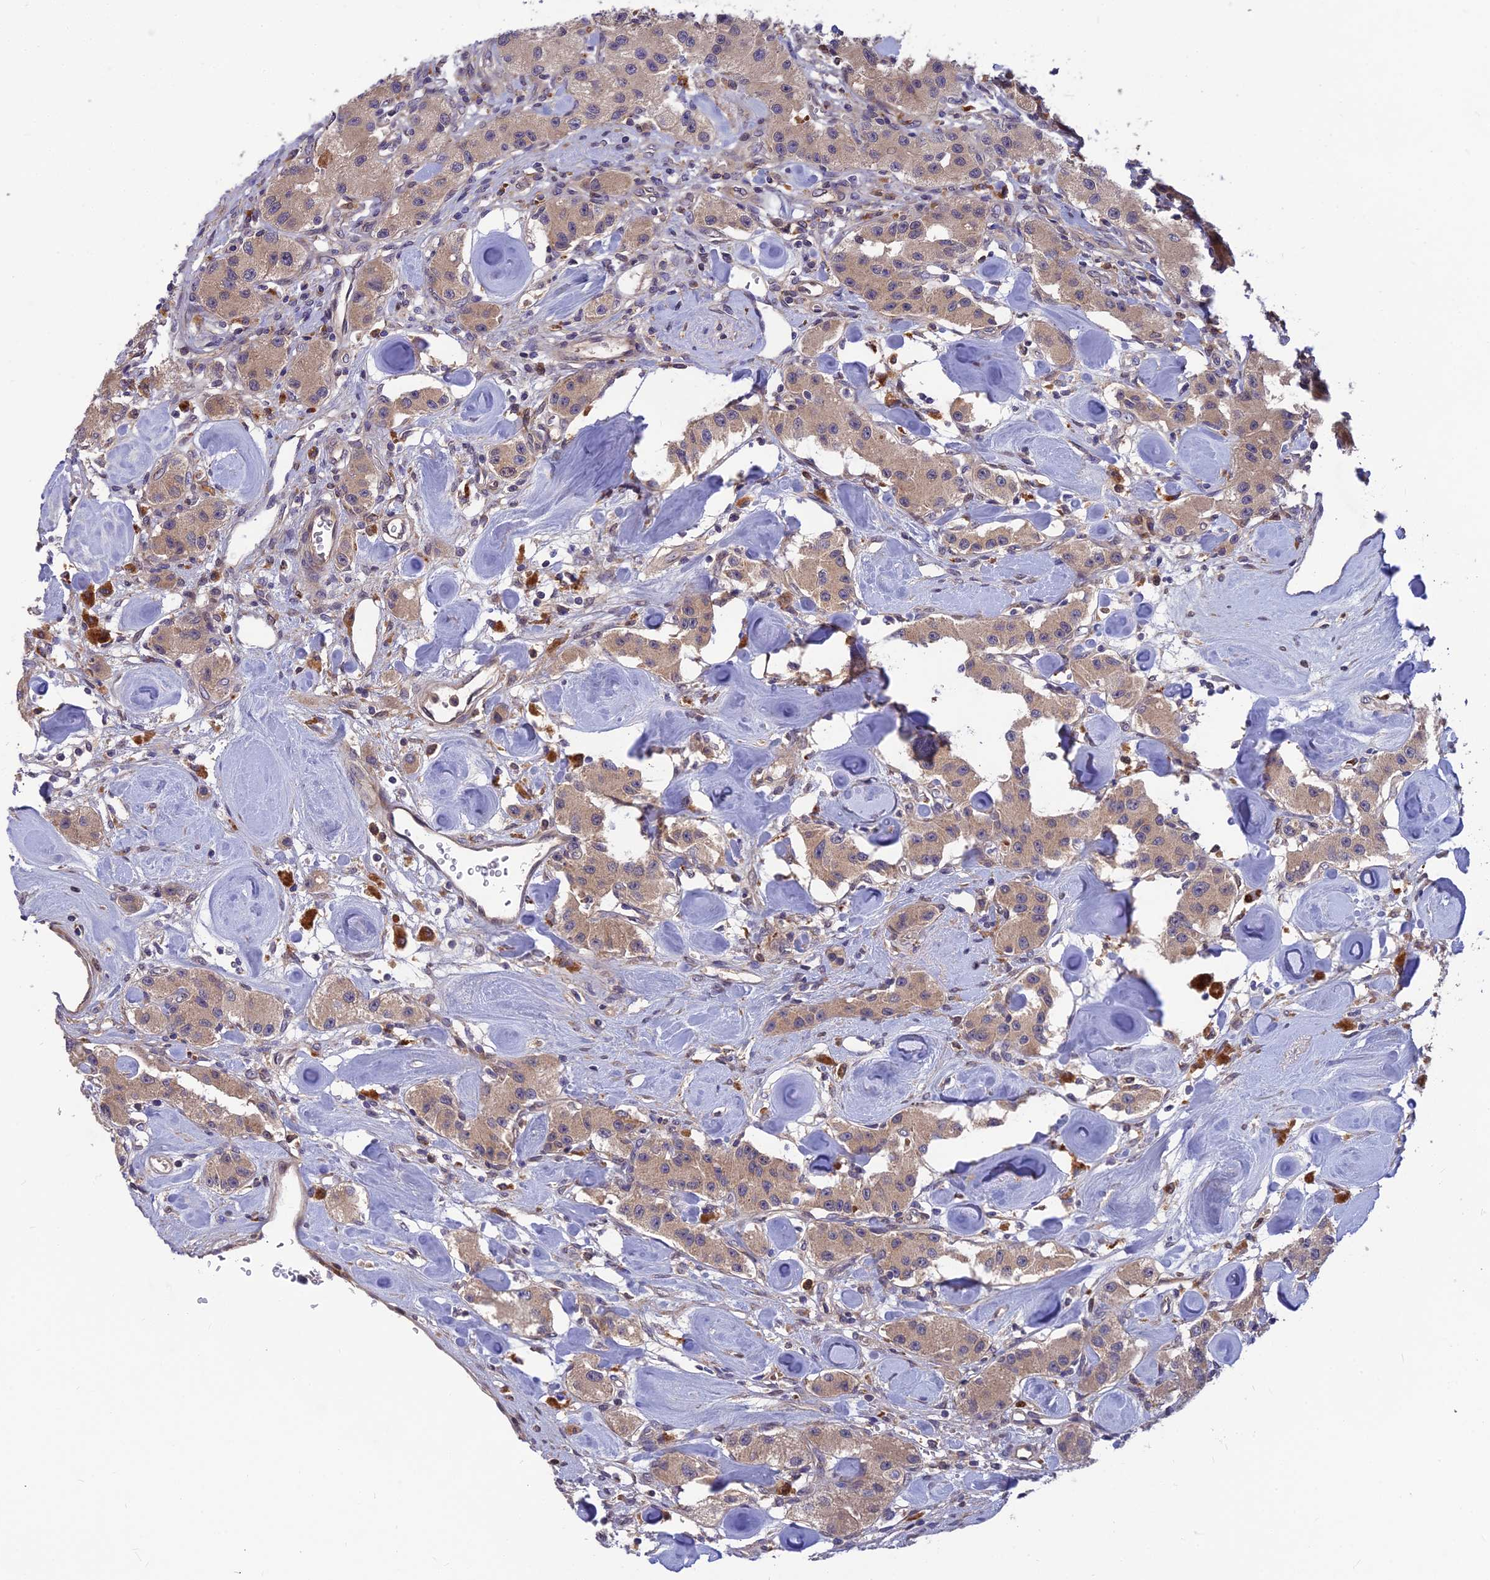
{"staining": {"intensity": "weak", "quantity": "25%-75%", "location": "cytoplasmic/membranous"}, "tissue": "carcinoid", "cell_type": "Tumor cells", "image_type": "cancer", "snomed": [{"axis": "morphology", "description": "Carcinoid, malignant, NOS"}, {"axis": "topography", "description": "Pancreas"}], "caption": "Protein staining displays weak cytoplasmic/membranous expression in approximately 25%-75% of tumor cells in carcinoid.", "gene": "FAM151B", "patient": {"sex": "male", "age": 41}}